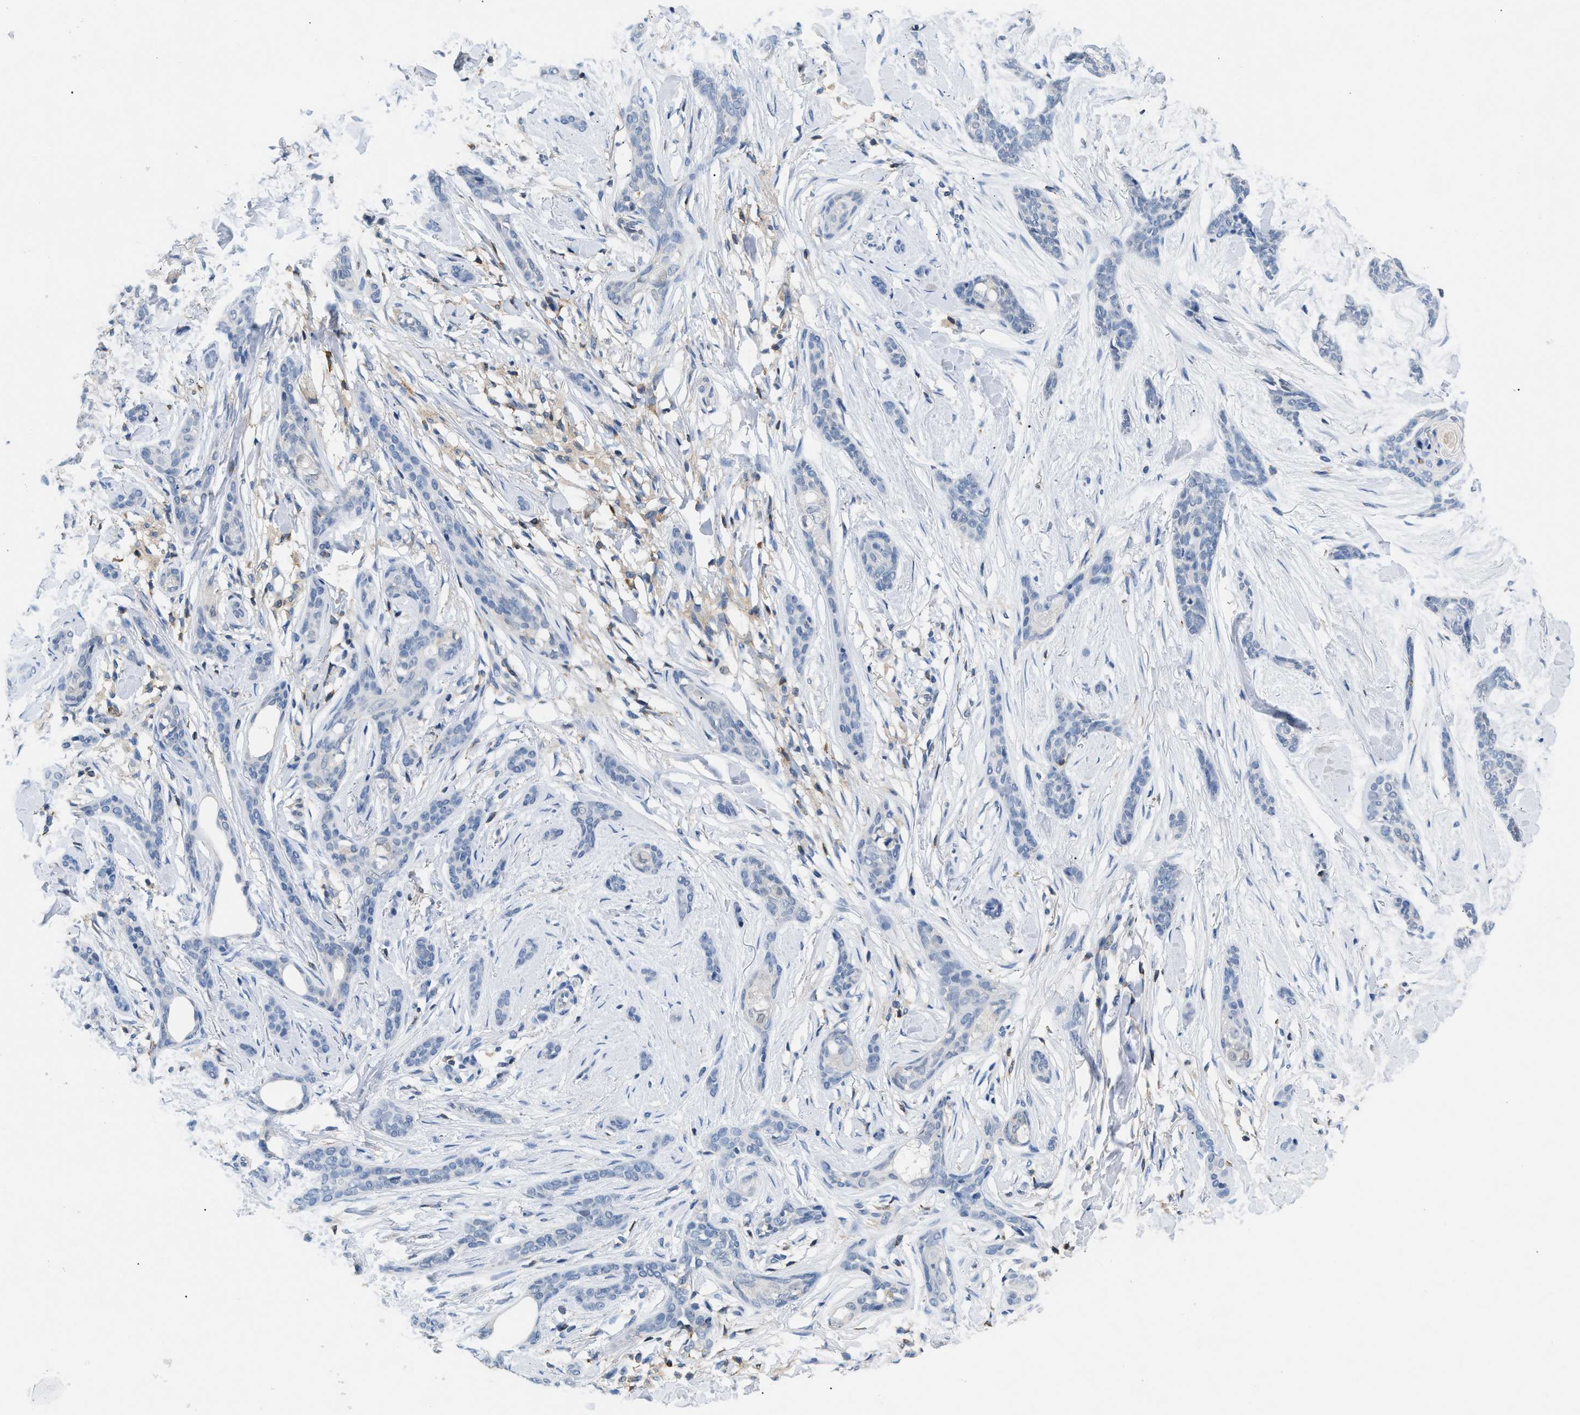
{"staining": {"intensity": "negative", "quantity": "none", "location": "none"}, "tissue": "skin cancer", "cell_type": "Tumor cells", "image_type": "cancer", "snomed": [{"axis": "morphology", "description": "Basal cell carcinoma"}, {"axis": "morphology", "description": "Adnexal tumor, benign"}, {"axis": "topography", "description": "Skin"}], "caption": "Human benign adnexal tumor (skin) stained for a protein using immunohistochemistry (IHC) reveals no expression in tumor cells.", "gene": "INPP5D", "patient": {"sex": "female", "age": 42}}